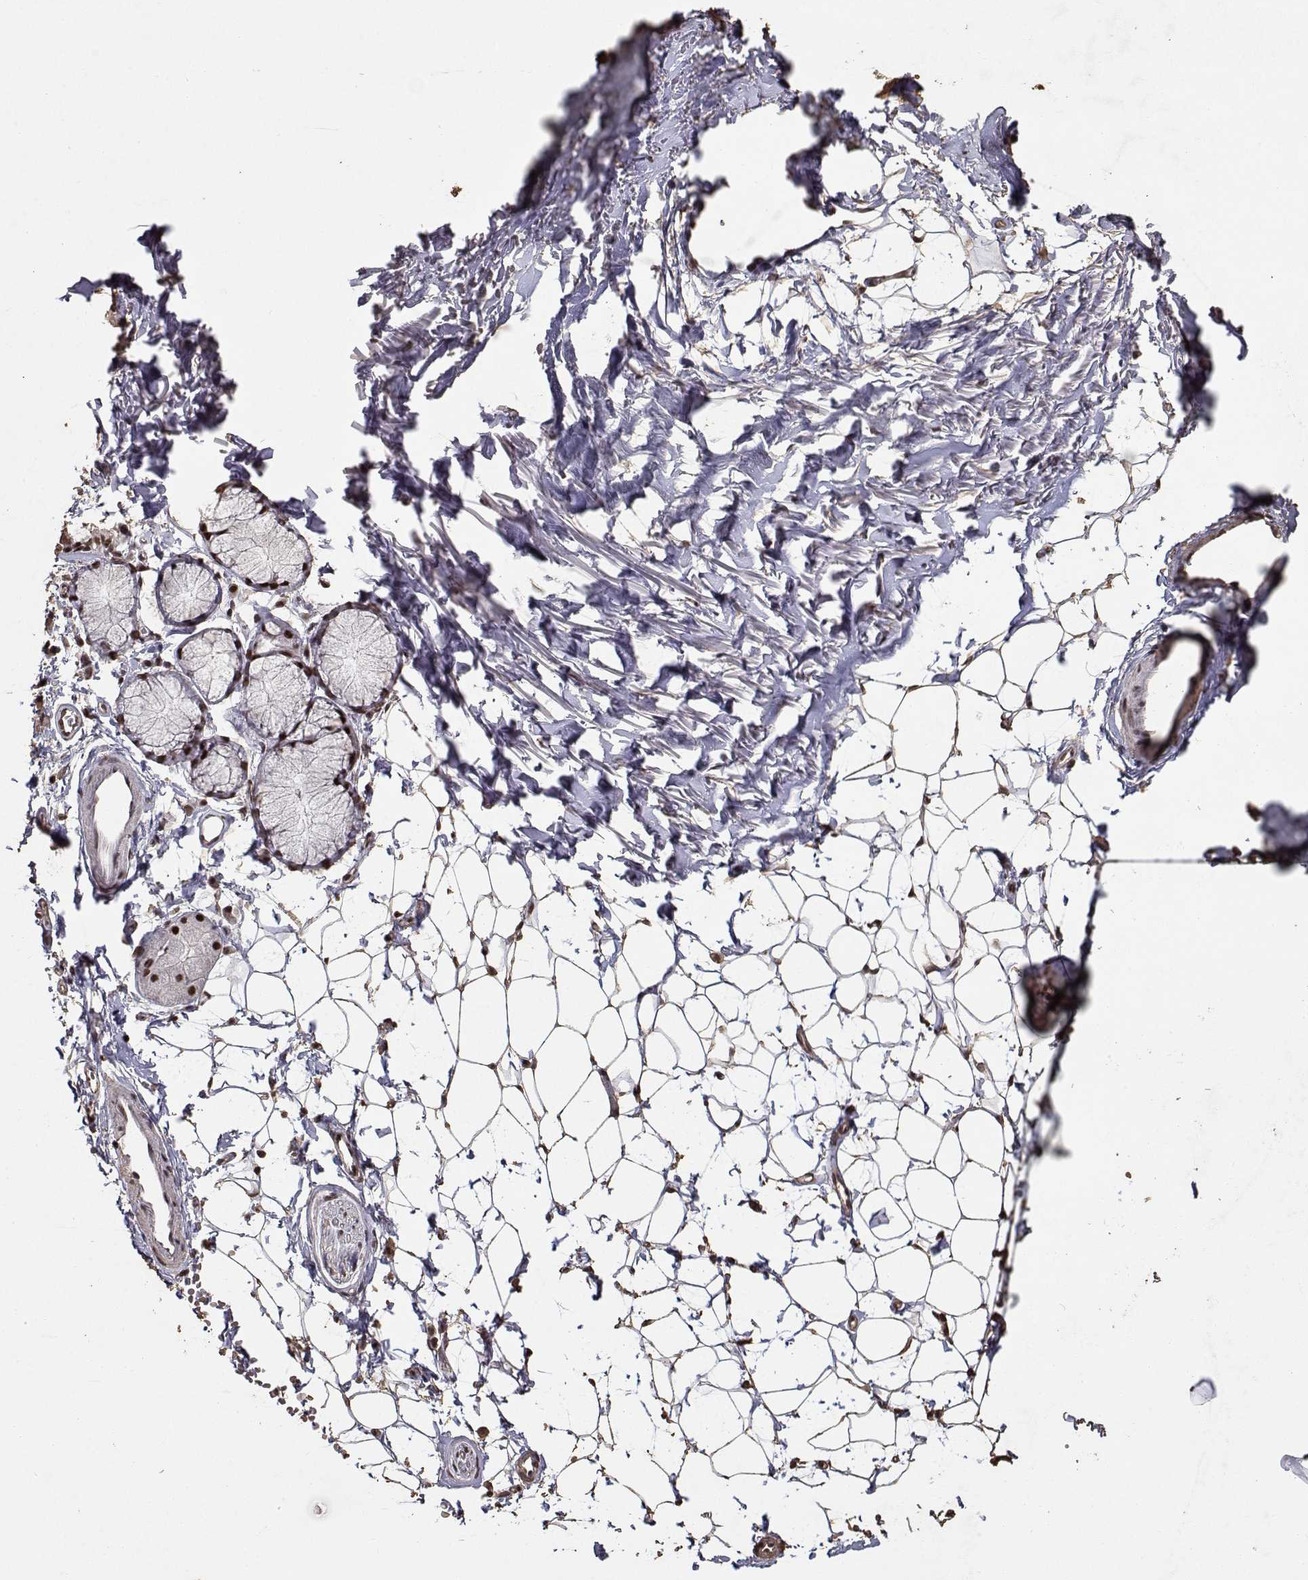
{"staining": {"intensity": "strong", "quantity": ">75%", "location": "nuclear"}, "tissue": "adipose tissue", "cell_type": "Adipocytes", "image_type": "normal", "snomed": [{"axis": "morphology", "description": "Normal tissue, NOS"}, {"axis": "topography", "description": "Cartilage tissue"}, {"axis": "topography", "description": "Bronchus"}], "caption": "This histopathology image exhibits IHC staining of unremarkable adipose tissue, with high strong nuclear positivity in approximately >75% of adipocytes.", "gene": "TOE1", "patient": {"sex": "female", "age": 79}}